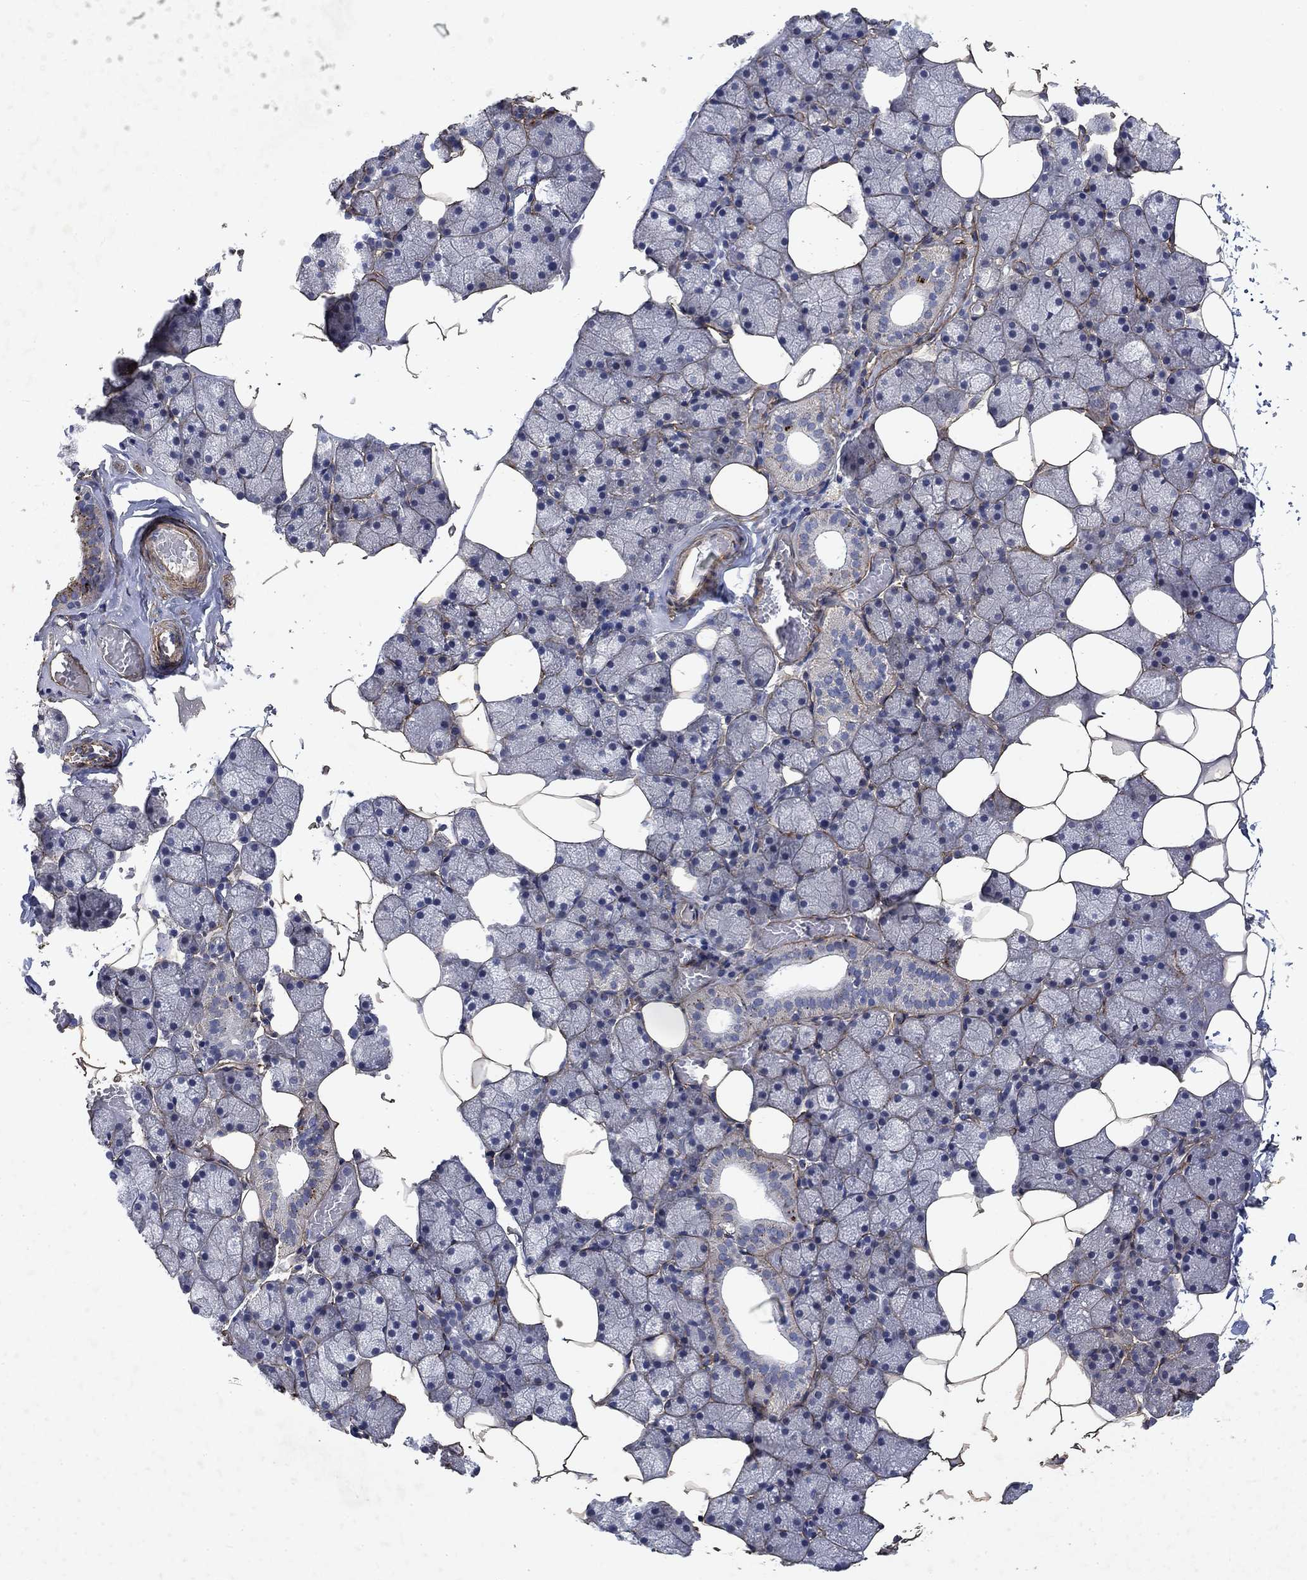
{"staining": {"intensity": "negative", "quantity": "none", "location": "none"}, "tissue": "salivary gland", "cell_type": "Glandular cells", "image_type": "normal", "snomed": [{"axis": "morphology", "description": "Normal tissue, NOS"}, {"axis": "topography", "description": "Salivary gland"}], "caption": "Immunohistochemistry (IHC) image of normal human salivary gland stained for a protein (brown), which displays no positivity in glandular cells.", "gene": "COL4A2", "patient": {"sex": "male", "age": 38}}